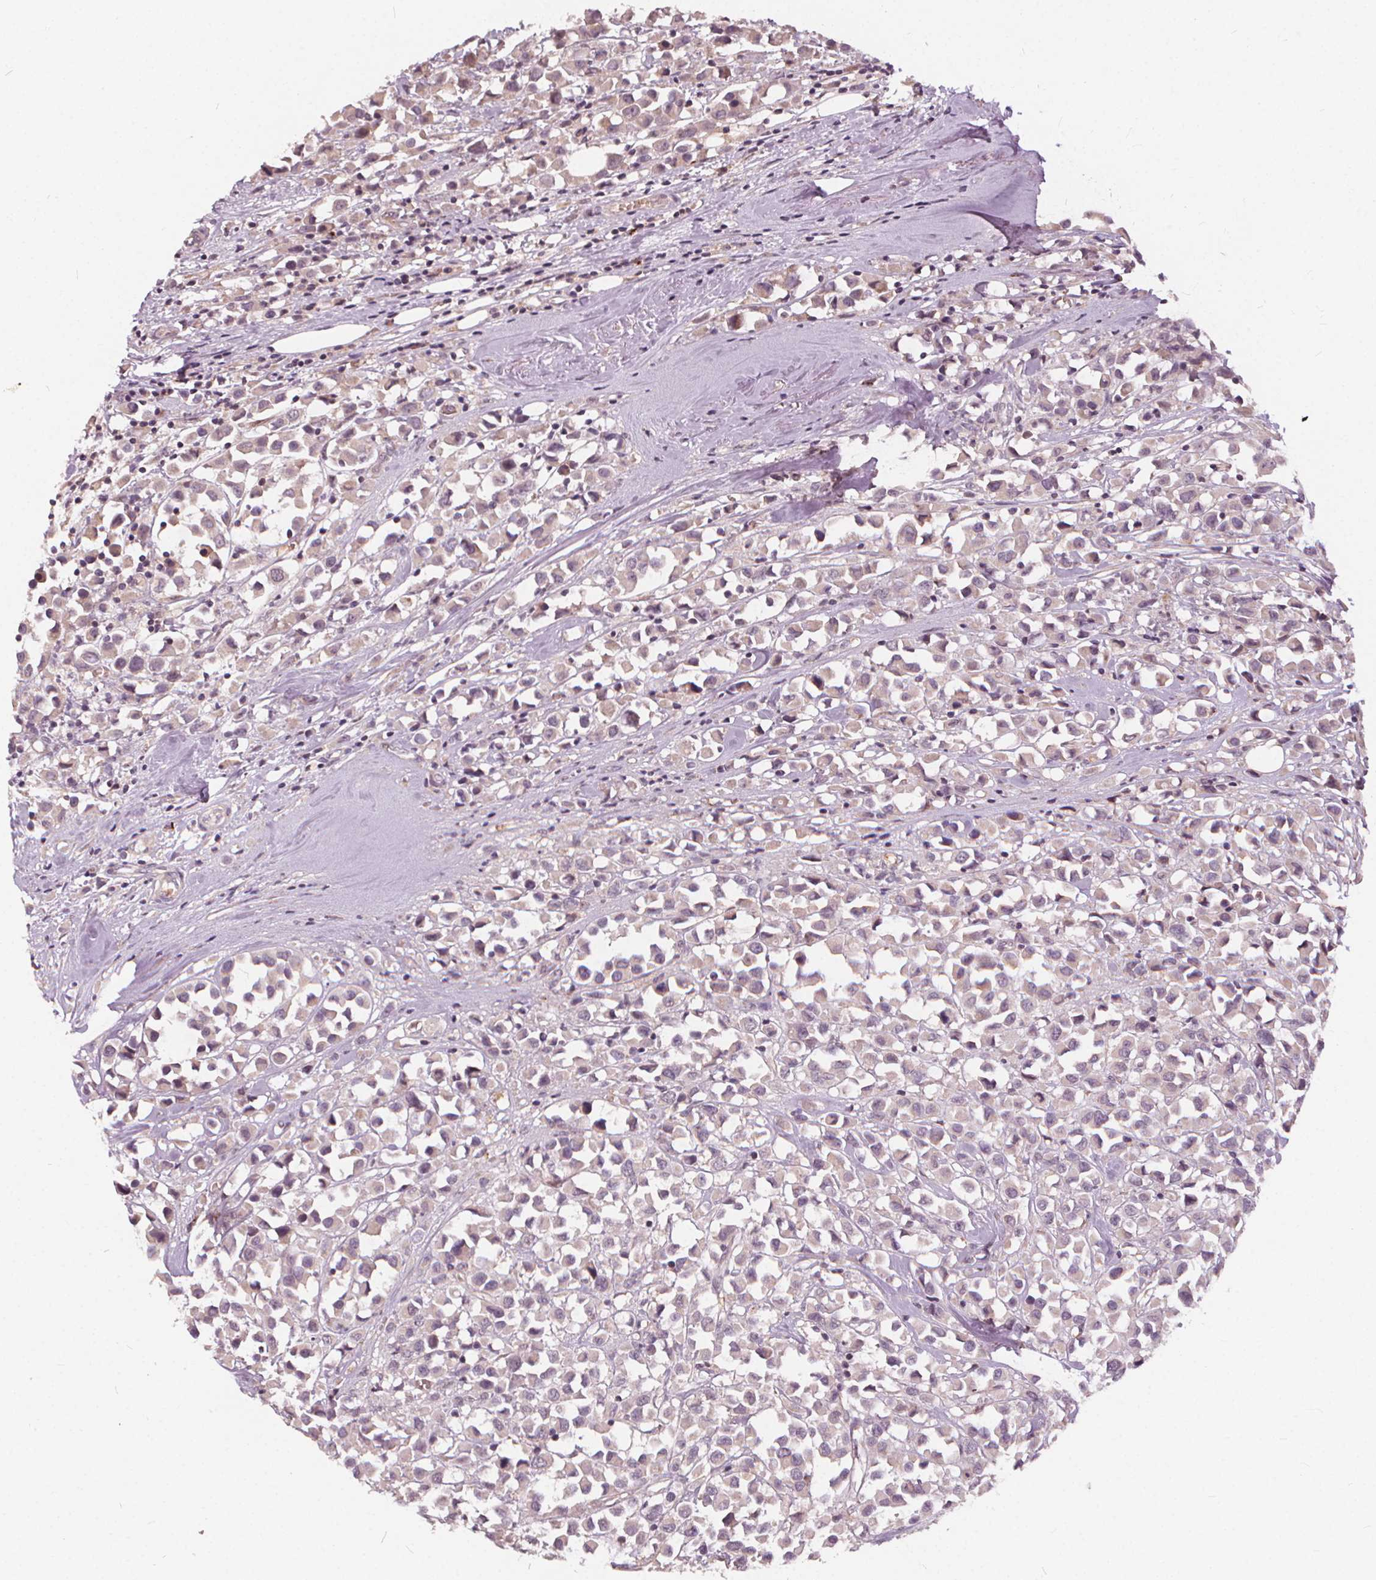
{"staining": {"intensity": "weak", "quantity": "<25%", "location": "cytoplasmic/membranous"}, "tissue": "breast cancer", "cell_type": "Tumor cells", "image_type": "cancer", "snomed": [{"axis": "morphology", "description": "Duct carcinoma"}, {"axis": "topography", "description": "Breast"}], "caption": "Immunohistochemistry (IHC) micrograph of breast cancer stained for a protein (brown), which demonstrates no positivity in tumor cells.", "gene": "IPO13", "patient": {"sex": "female", "age": 61}}